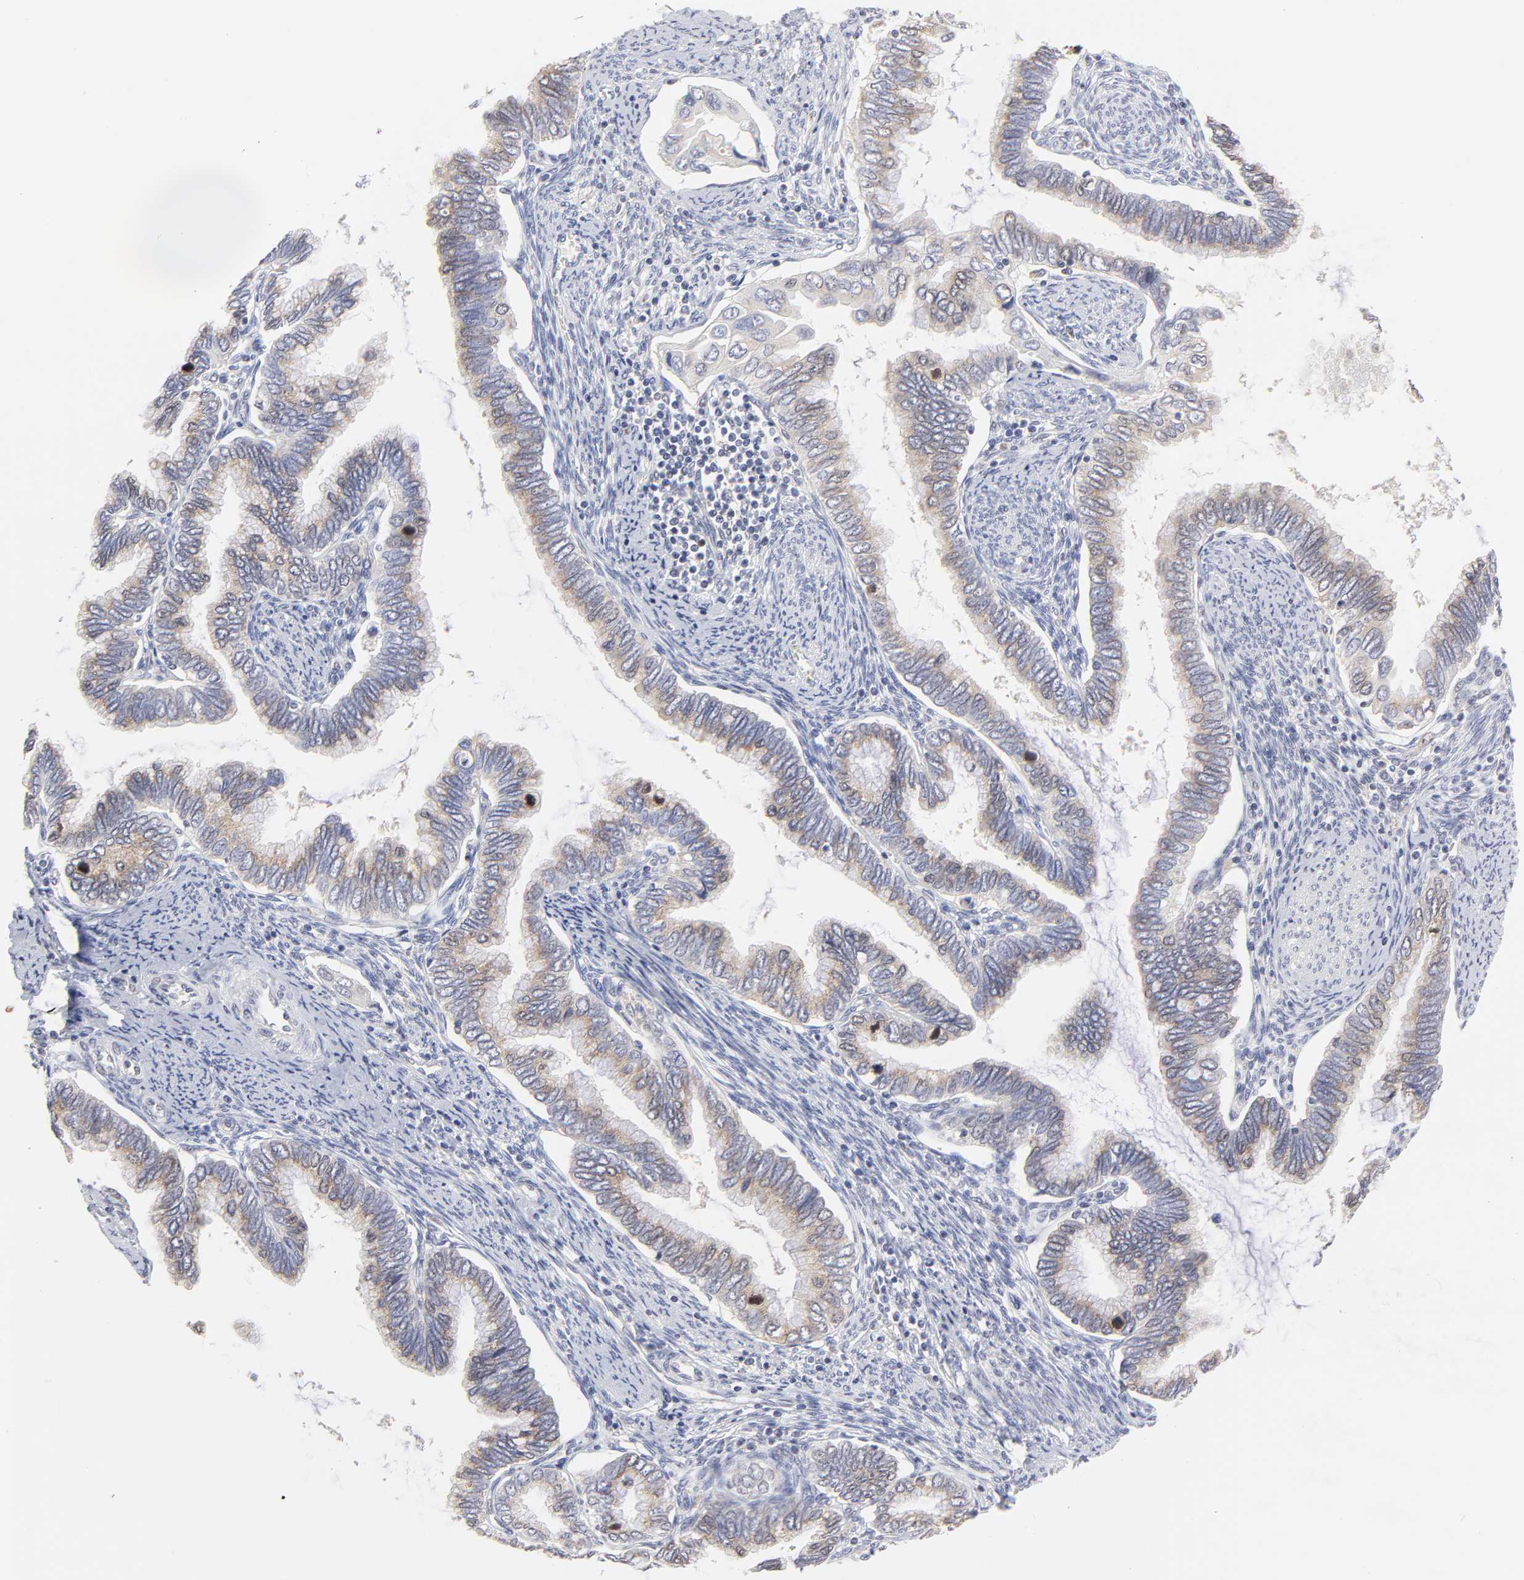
{"staining": {"intensity": "weak", "quantity": "25%-75%", "location": "cytoplasmic/membranous"}, "tissue": "cervical cancer", "cell_type": "Tumor cells", "image_type": "cancer", "snomed": [{"axis": "morphology", "description": "Adenocarcinoma, NOS"}, {"axis": "topography", "description": "Cervix"}], "caption": "Human cervical cancer stained with a brown dye demonstrates weak cytoplasmic/membranous positive positivity in approximately 25%-75% of tumor cells.", "gene": "NCAPH", "patient": {"sex": "female", "age": 49}}